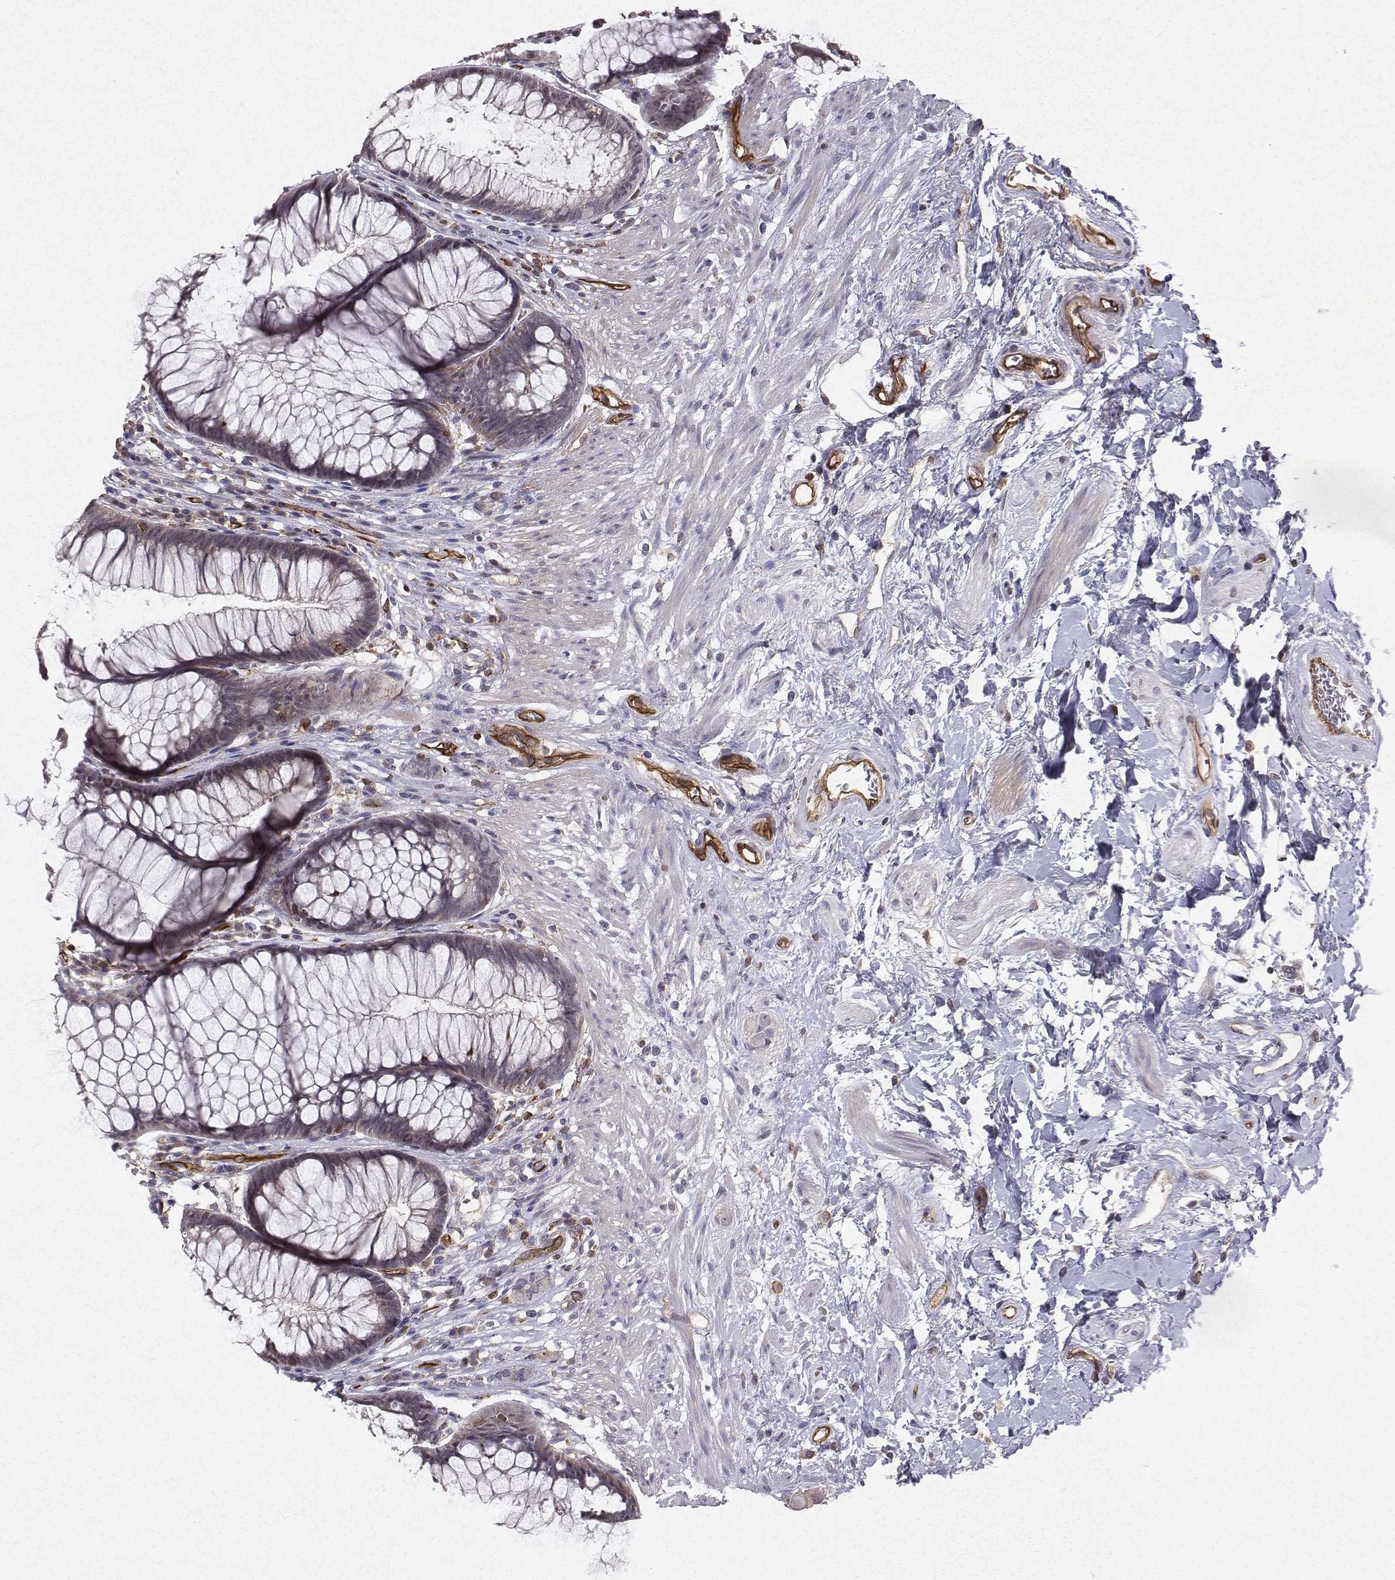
{"staining": {"intensity": "negative", "quantity": "none", "location": "none"}, "tissue": "rectum", "cell_type": "Glandular cells", "image_type": "normal", "snomed": [{"axis": "morphology", "description": "Normal tissue, NOS"}, {"axis": "topography", "description": "Smooth muscle"}, {"axis": "topography", "description": "Rectum"}], "caption": "IHC of benign rectum exhibits no positivity in glandular cells.", "gene": "PTPRG", "patient": {"sex": "male", "age": 53}}